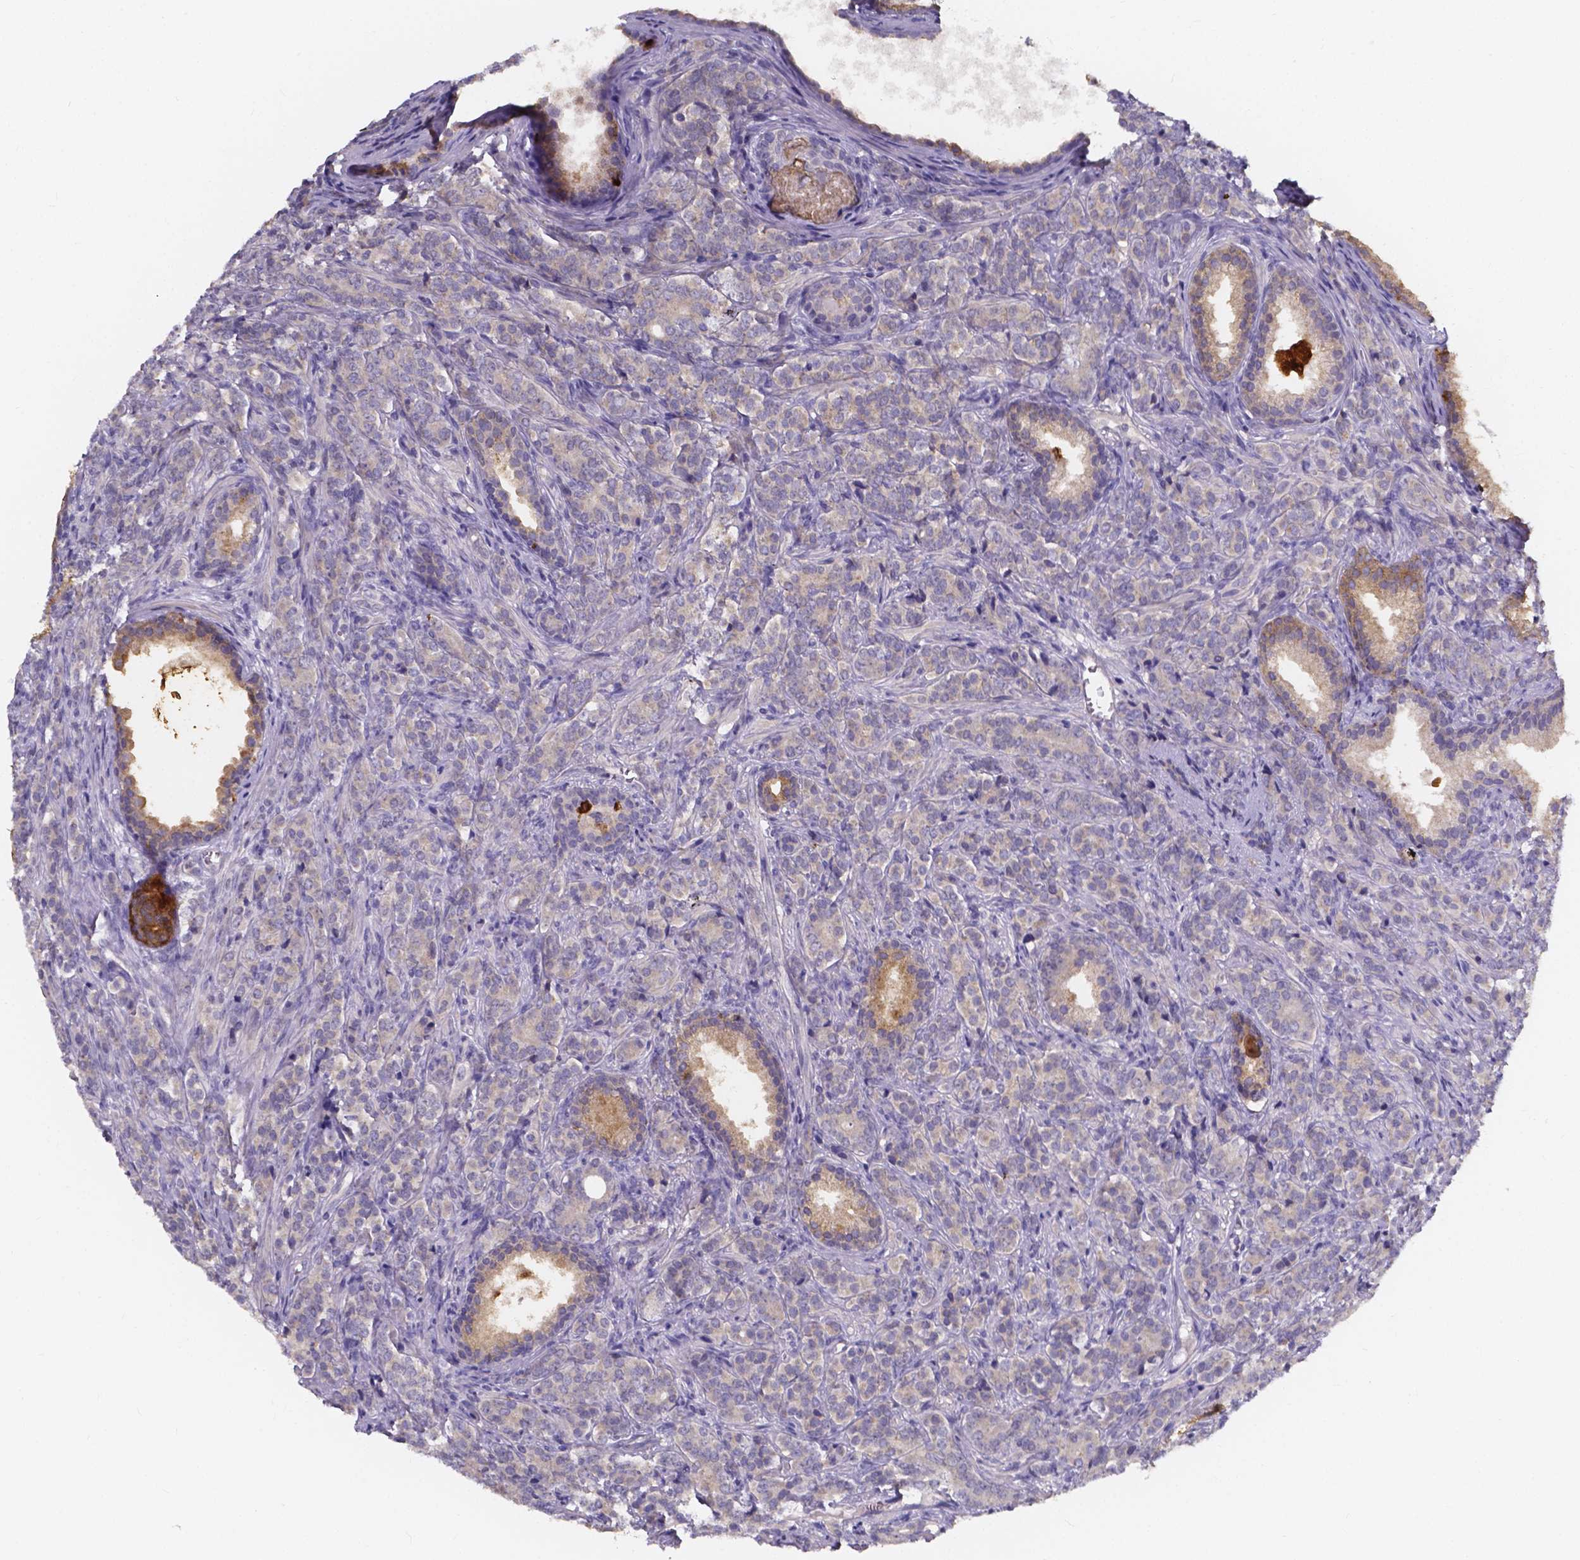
{"staining": {"intensity": "negative", "quantity": "none", "location": "none"}, "tissue": "prostate cancer", "cell_type": "Tumor cells", "image_type": "cancer", "snomed": [{"axis": "morphology", "description": "Adenocarcinoma, High grade"}, {"axis": "topography", "description": "Prostate"}], "caption": "Protein analysis of prostate adenocarcinoma (high-grade) exhibits no significant expression in tumor cells.", "gene": "SPOCD1", "patient": {"sex": "male", "age": 84}}